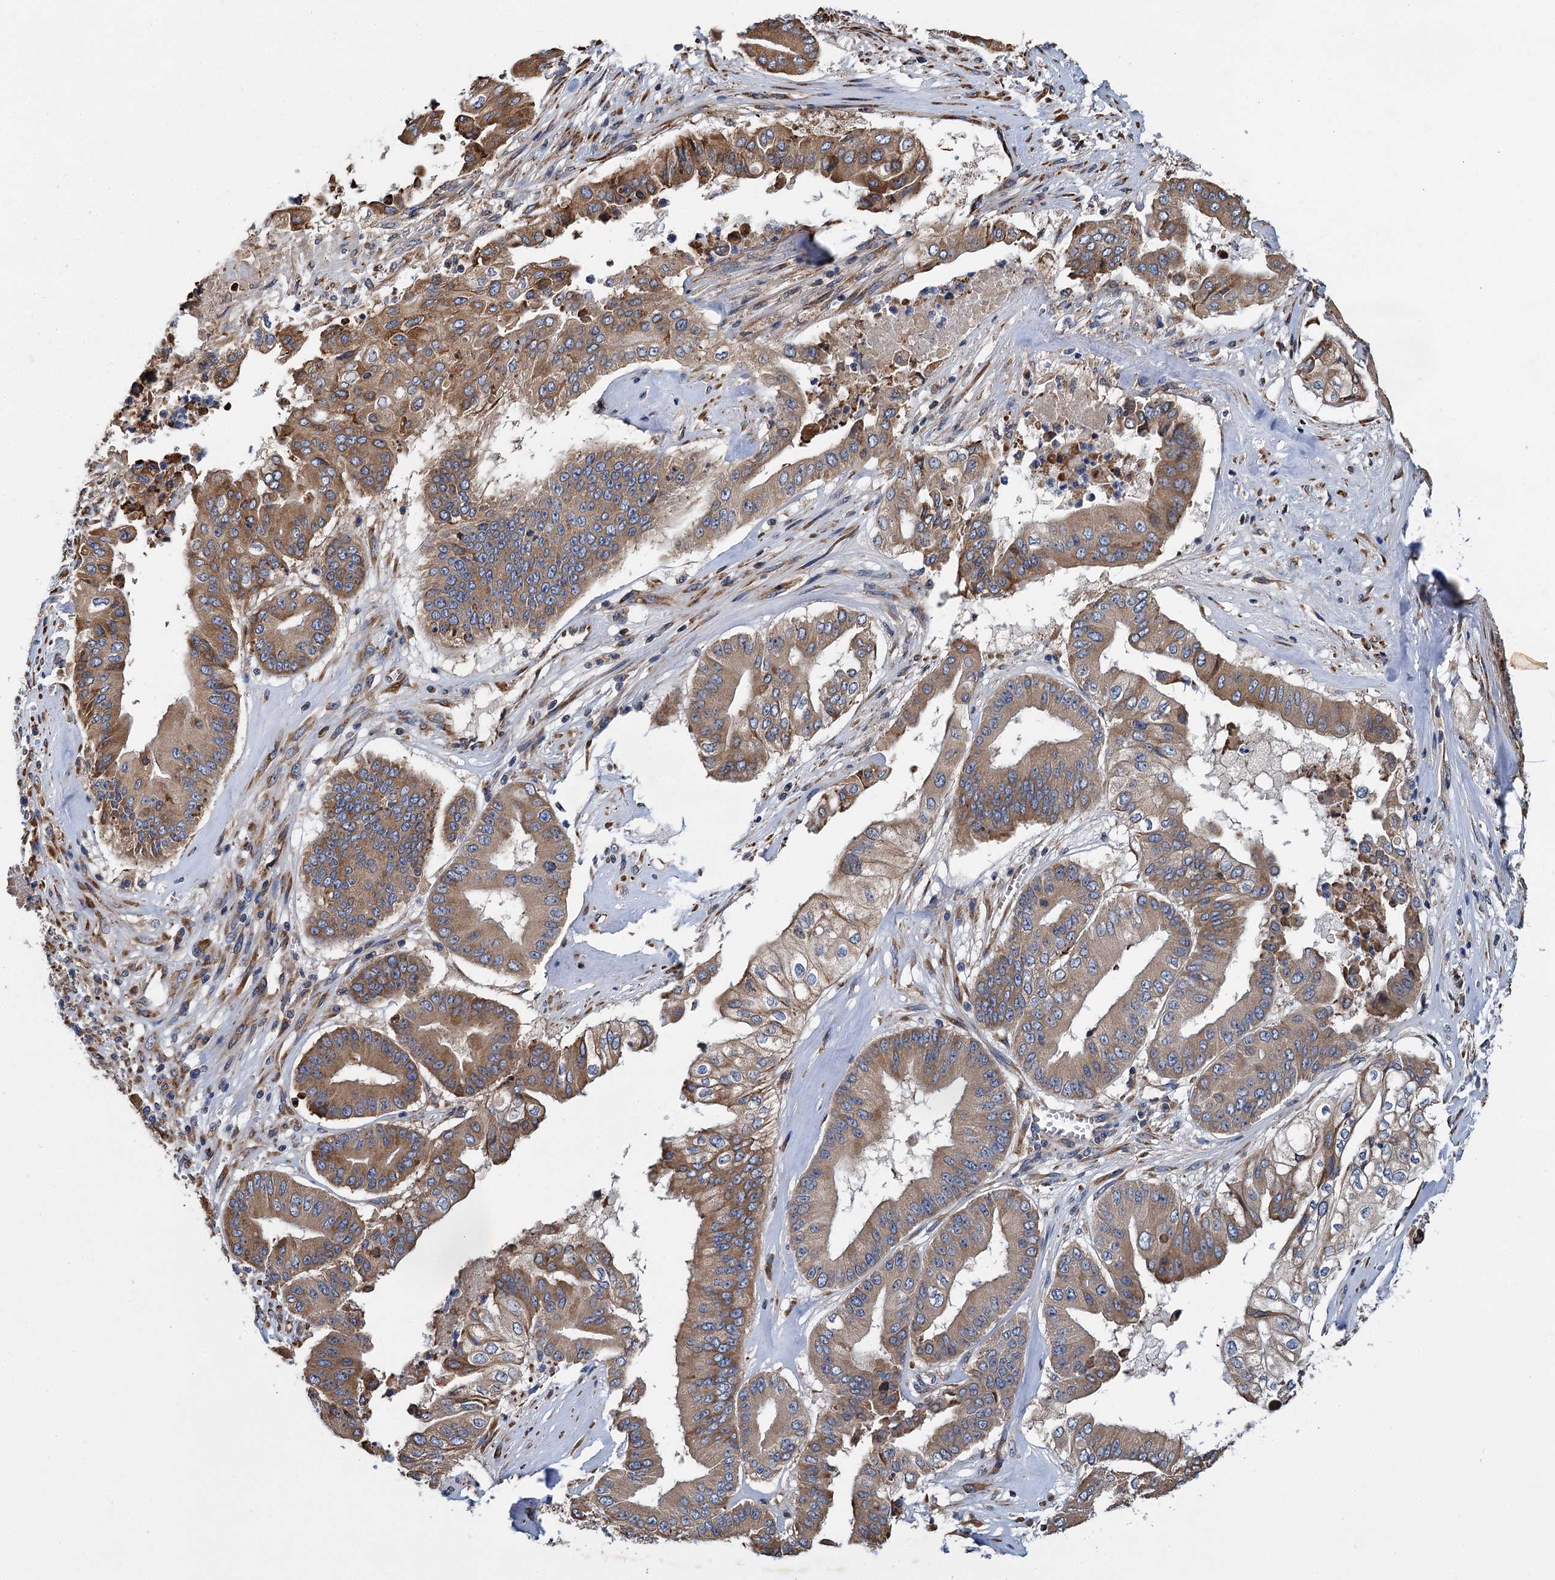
{"staining": {"intensity": "moderate", "quantity": ">75%", "location": "cytoplasmic/membranous"}, "tissue": "pancreatic cancer", "cell_type": "Tumor cells", "image_type": "cancer", "snomed": [{"axis": "morphology", "description": "Adenocarcinoma, NOS"}, {"axis": "topography", "description": "Pancreas"}], "caption": "Moderate cytoplasmic/membranous expression for a protein is appreciated in approximately >75% of tumor cells of pancreatic adenocarcinoma using immunohistochemistry.", "gene": "LINS1", "patient": {"sex": "female", "age": 77}}